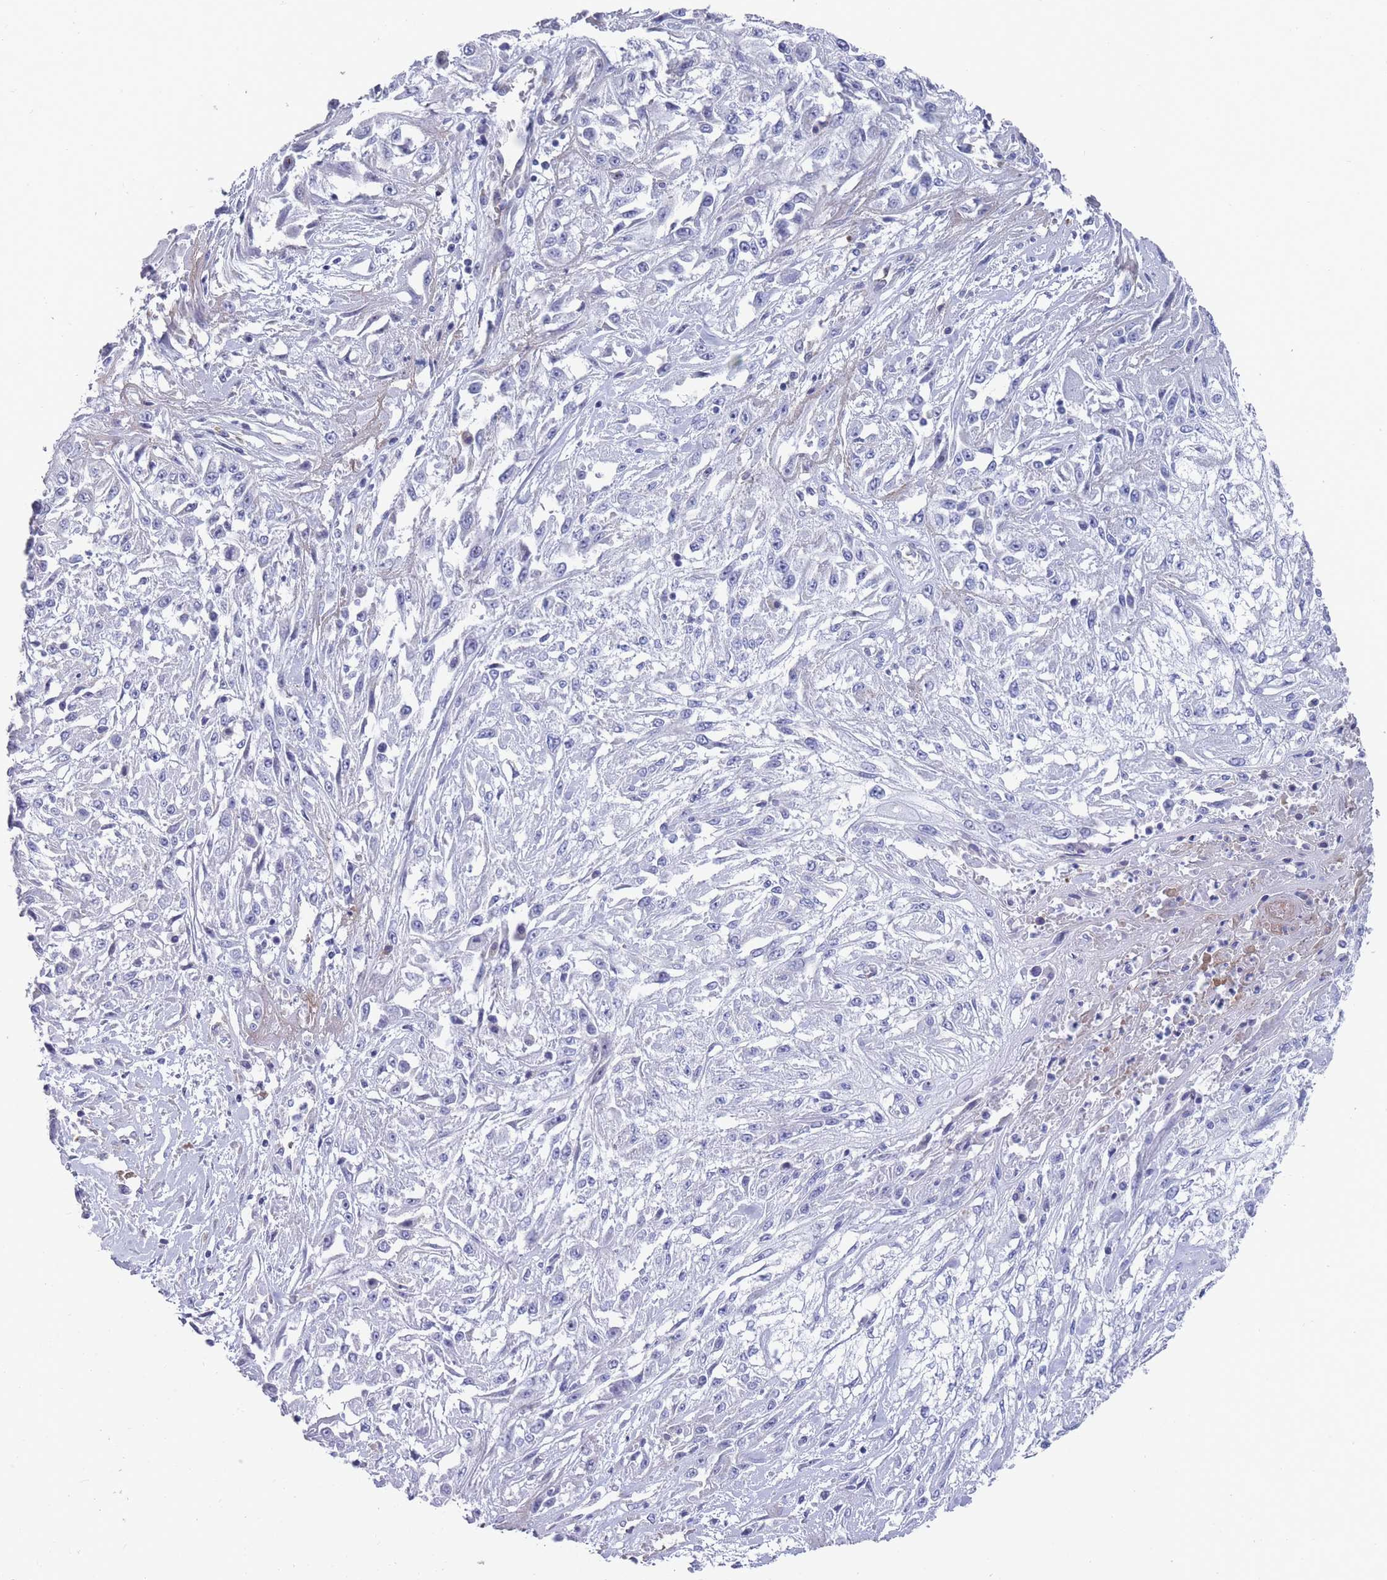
{"staining": {"intensity": "negative", "quantity": "none", "location": "none"}, "tissue": "skin cancer", "cell_type": "Tumor cells", "image_type": "cancer", "snomed": [{"axis": "morphology", "description": "Squamous cell carcinoma, NOS"}, {"axis": "morphology", "description": "Squamous cell carcinoma, metastatic, NOS"}, {"axis": "topography", "description": "Skin"}, {"axis": "topography", "description": "Lymph node"}], "caption": "DAB immunohistochemical staining of human skin cancer (metastatic squamous cell carcinoma) reveals no significant positivity in tumor cells.", "gene": "ST8SIA5", "patient": {"sex": "male", "age": 75}}